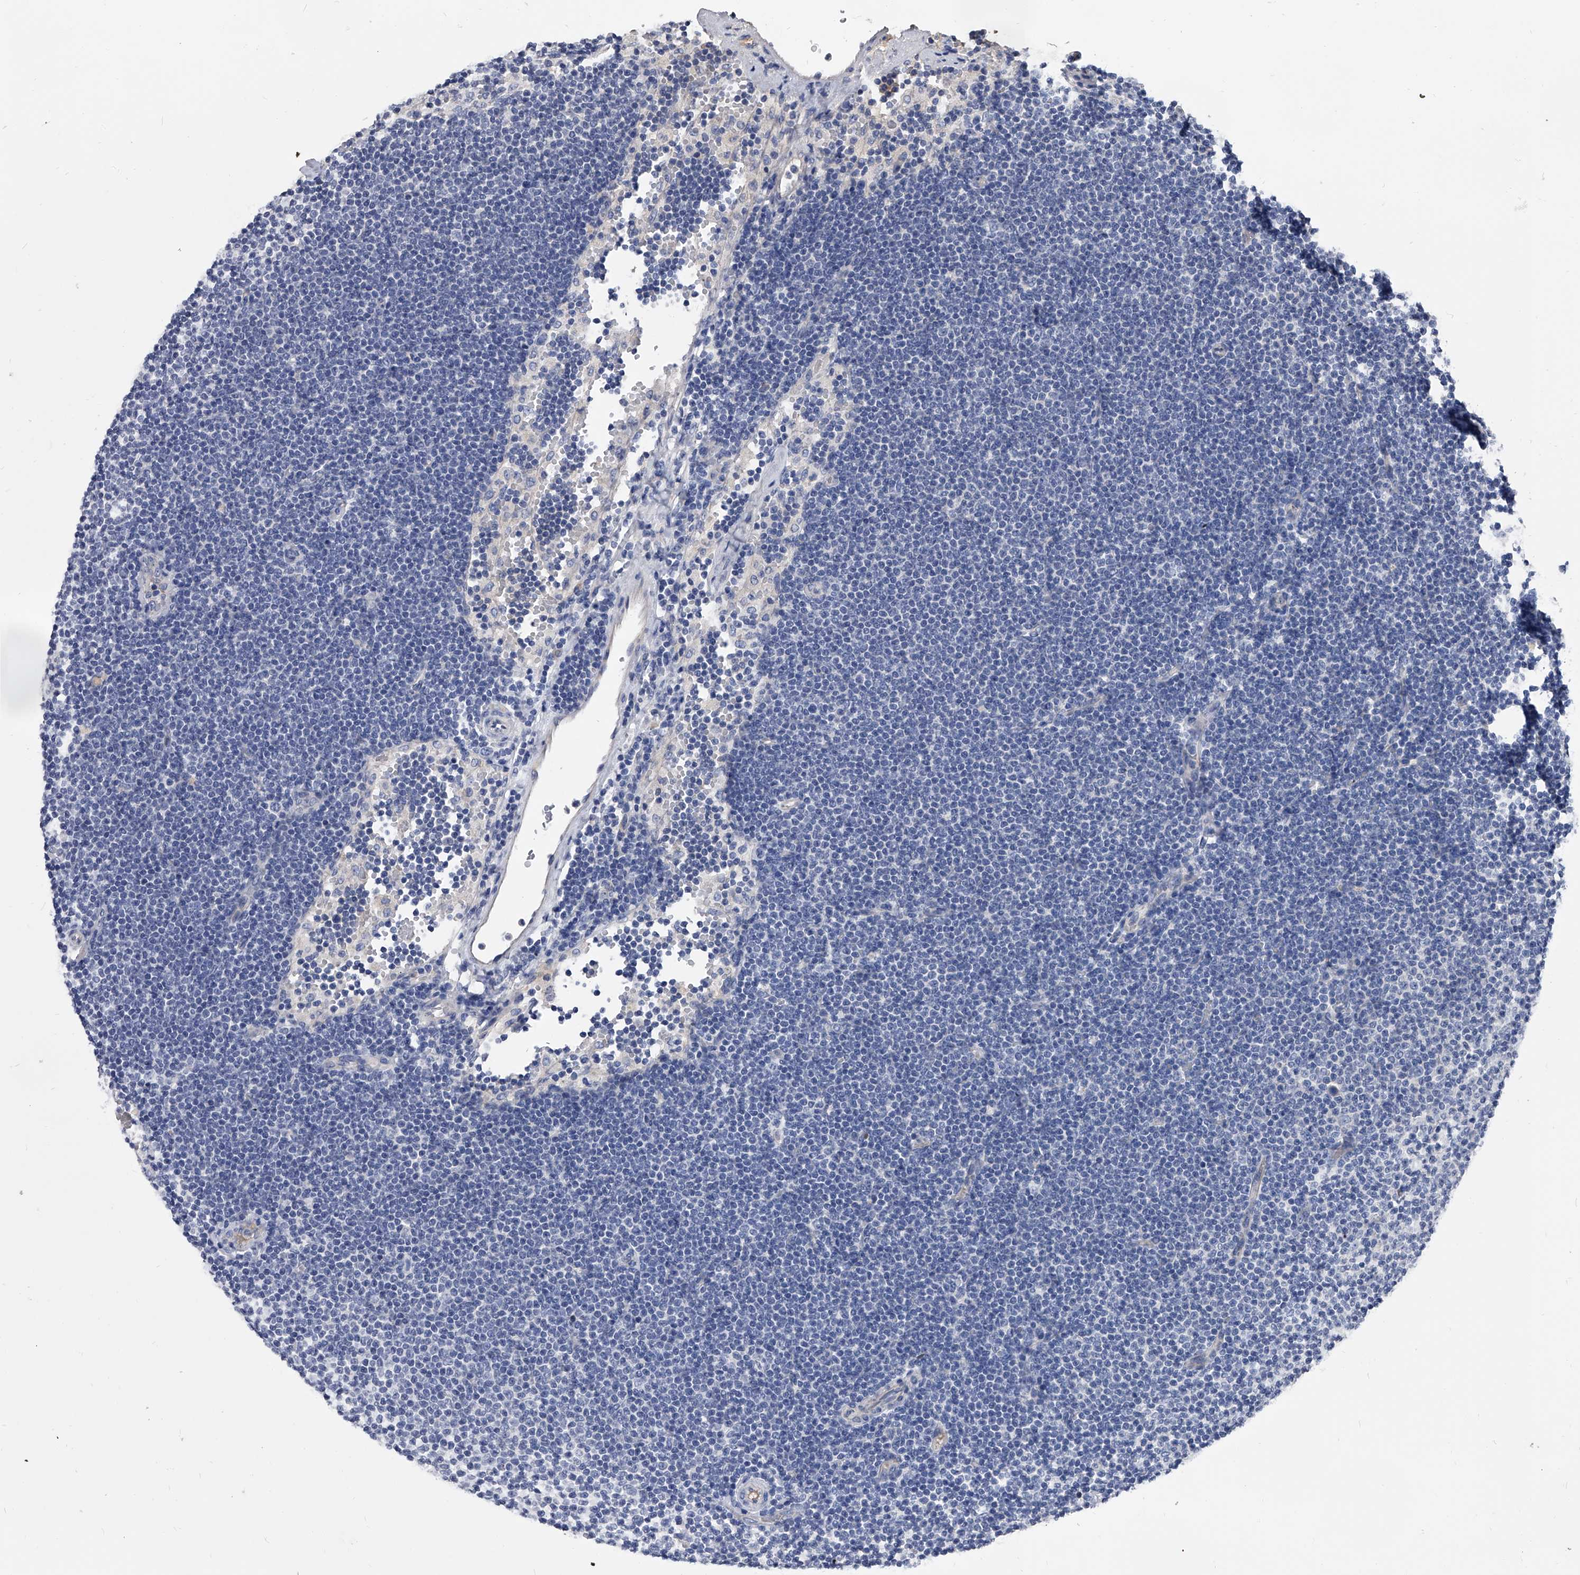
{"staining": {"intensity": "negative", "quantity": "none", "location": "none"}, "tissue": "lymphoma", "cell_type": "Tumor cells", "image_type": "cancer", "snomed": [{"axis": "morphology", "description": "Malignant lymphoma, non-Hodgkin's type, Low grade"}, {"axis": "topography", "description": "Lymph node"}], "caption": "IHC of lymphoma reveals no positivity in tumor cells.", "gene": "EFCAB7", "patient": {"sex": "female", "age": 53}}